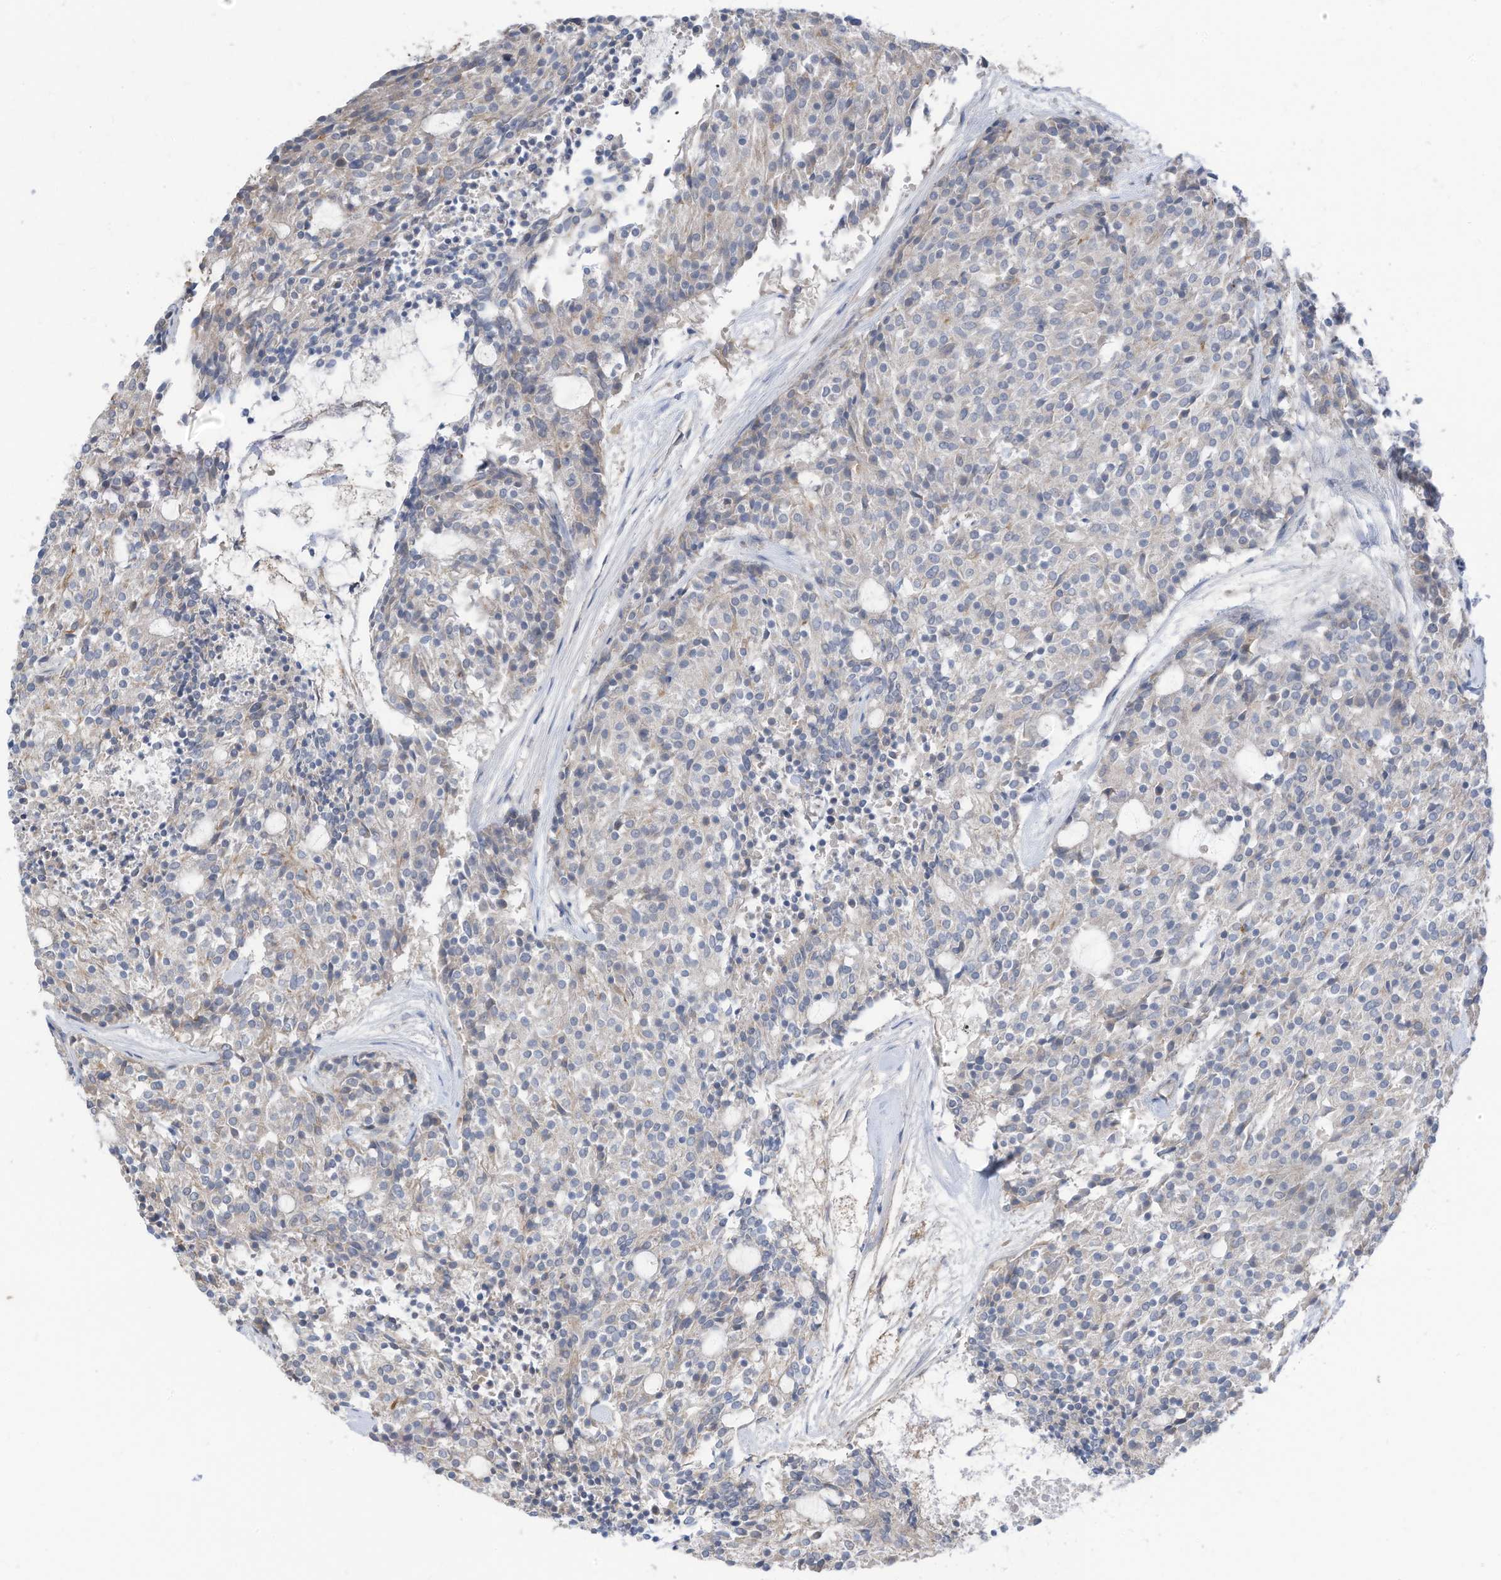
{"staining": {"intensity": "negative", "quantity": "none", "location": "none"}, "tissue": "carcinoid", "cell_type": "Tumor cells", "image_type": "cancer", "snomed": [{"axis": "morphology", "description": "Carcinoid, malignant, NOS"}, {"axis": "topography", "description": "Pancreas"}], "caption": "Tumor cells are negative for protein expression in human carcinoid. The staining is performed using DAB (3,3'-diaminobenzidine) brown chromogen with nuclei counter-stained in using hematoxylin.", "gene": "SLC1A5", "patient": {"sex": "female", "age": 54}}